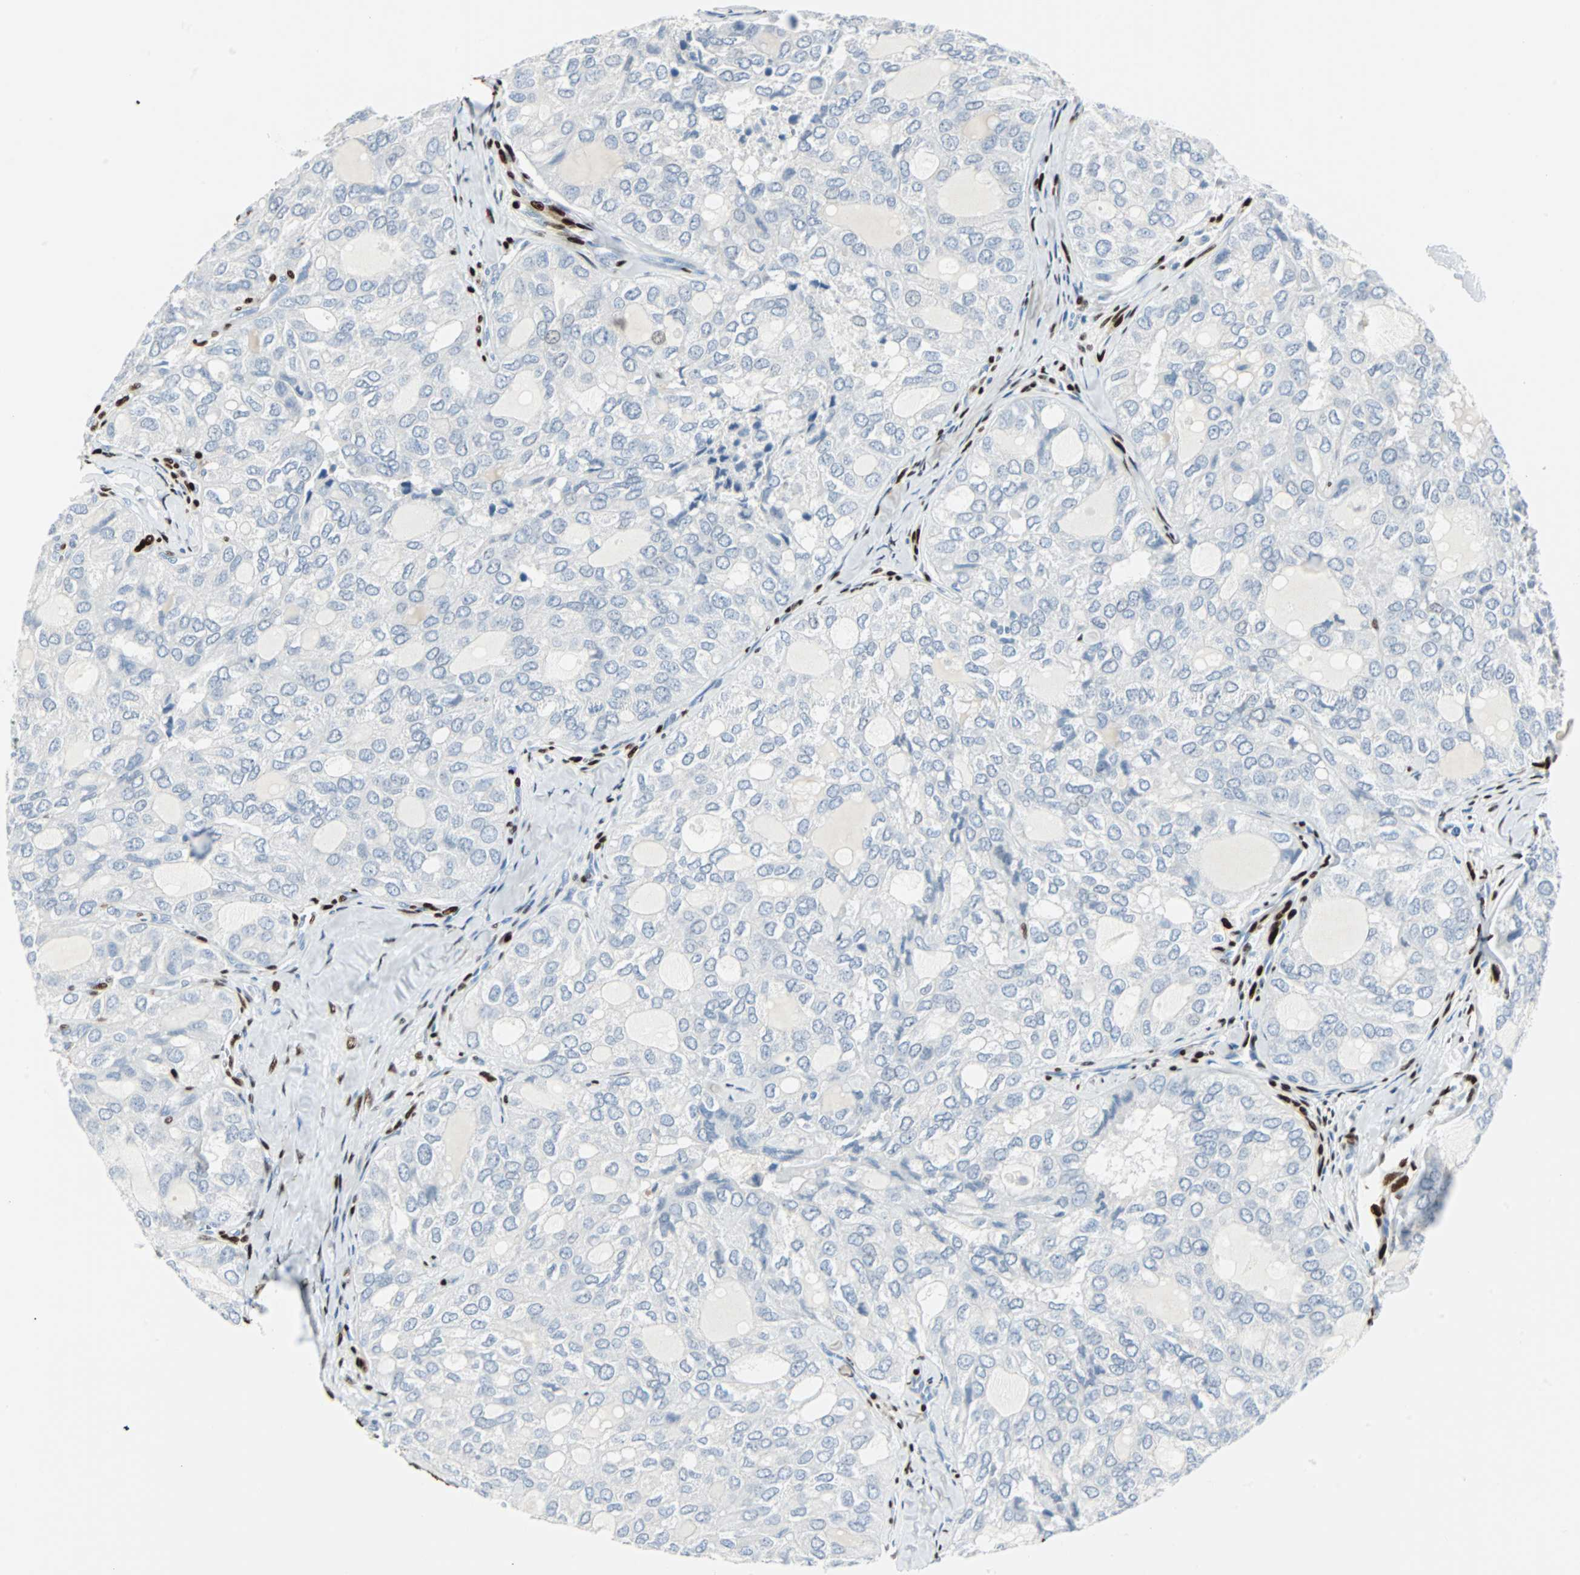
{"staining": {"intensity": "negative", "quantity": "none", "location": "none"}, "tissue": "thyroid cancer", "cell_type": "Tumor cells", "image_type": "cancer", "snomed": [{"axis": "morphology", "description": "Follicular adenoma carcinoma, NOS"}, {"axis": "topography", "description": "Thyroid gland"}], "caption": "A high-resolution histopathology image shows IHC staining of follicular adenoma carcinoma (thyroid), which shows no significant expression in tumor cells.", "gene": "IL33", "patient": {"sex": "male", "age": 75}}